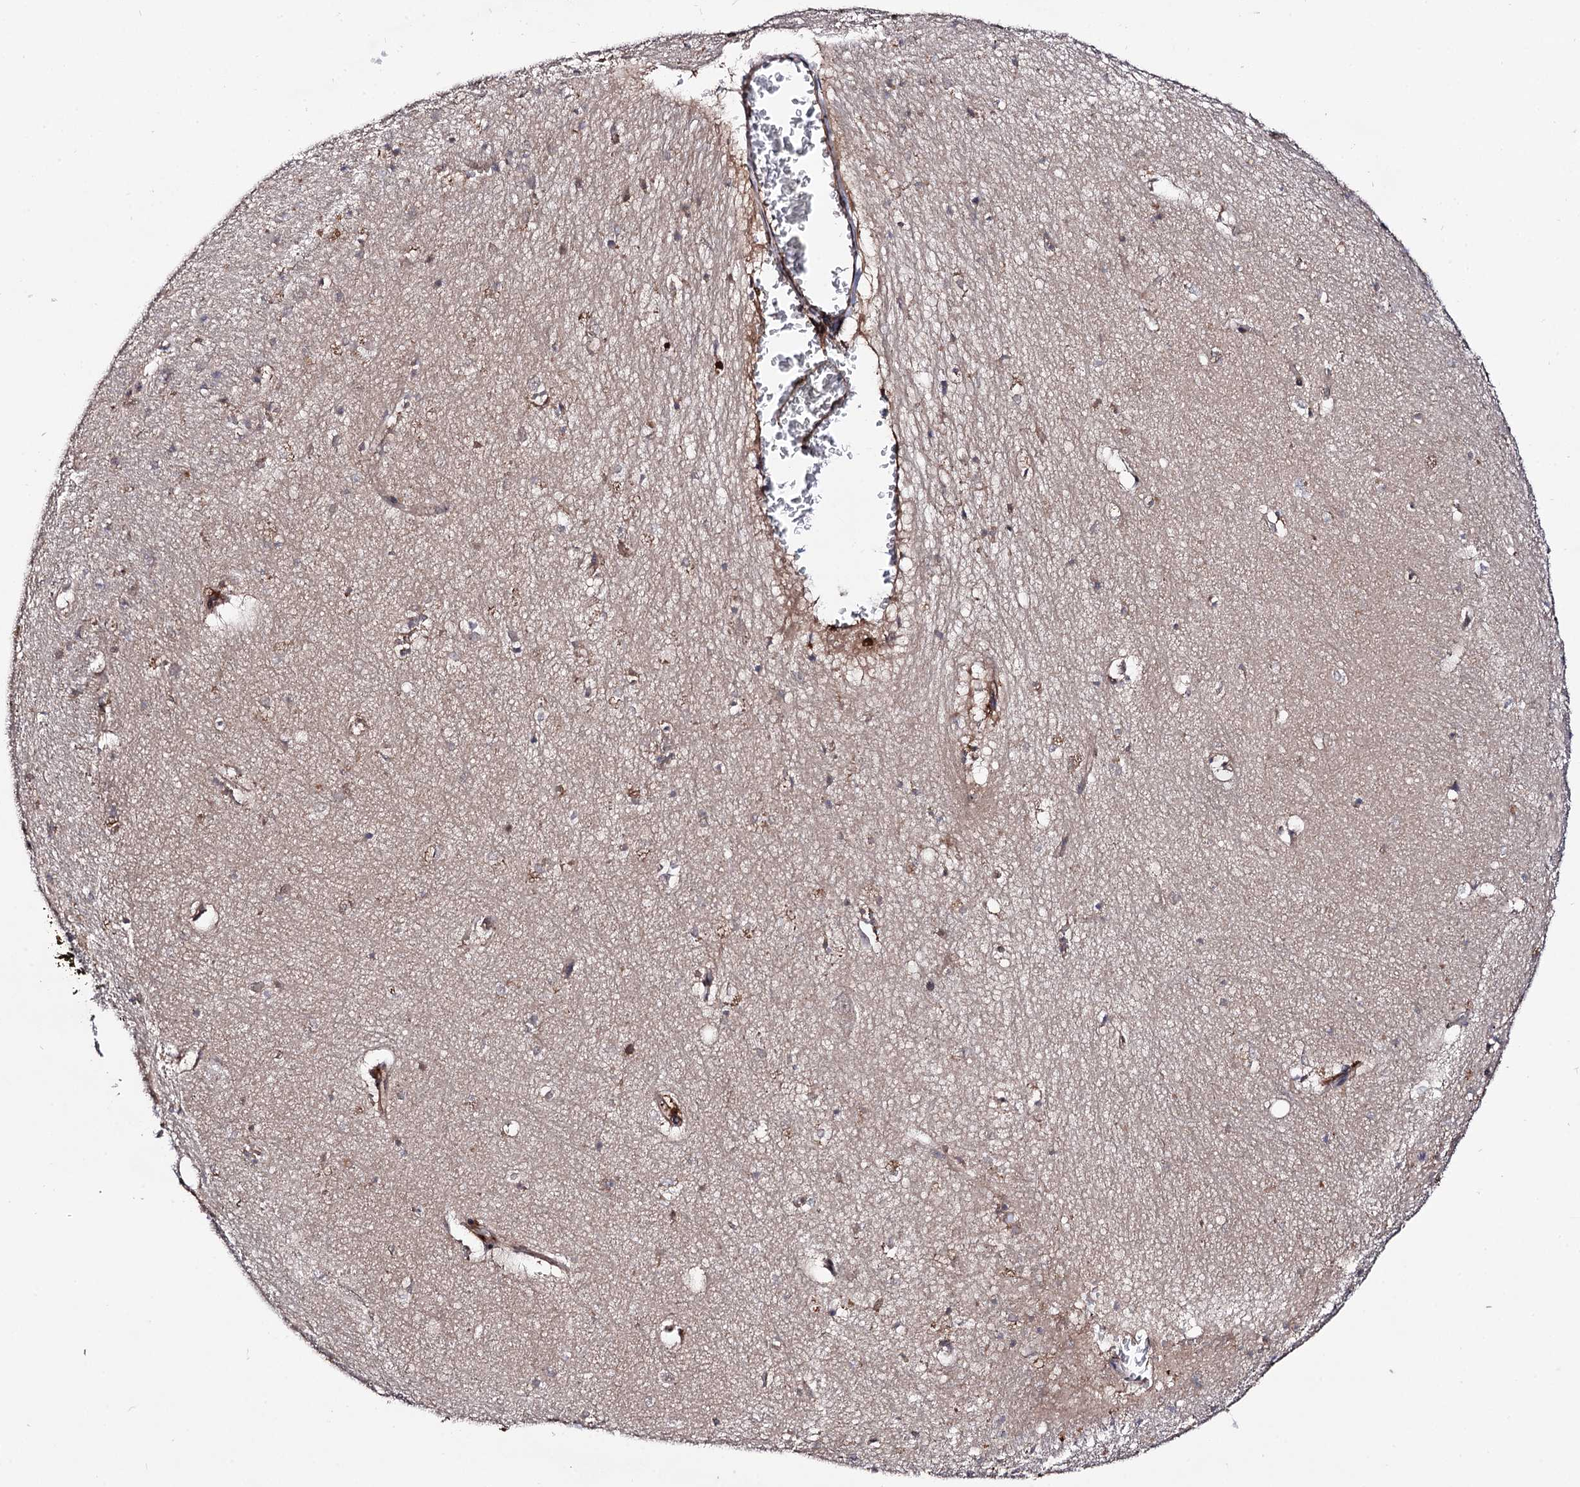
{"staining": {"intensity": "moderate", "quantity": "<25%", "location": "cytoplasmic/membranous"}, "tissue": "hippocampus", "cell_type": "Glial cells", "image_type": "normal", "snomed": [{"axis": "morphology", "description": "Normal tissue, NOS"}, {"axis": "topography", "description": "Hippocampus"}], "caption": "Hippocampus stained for a protein reveals moderate cytoplasmic/membranous positivity in glial cells.", "gene": "MICAL2", "patient": {"sex": "female", "age": 64}}